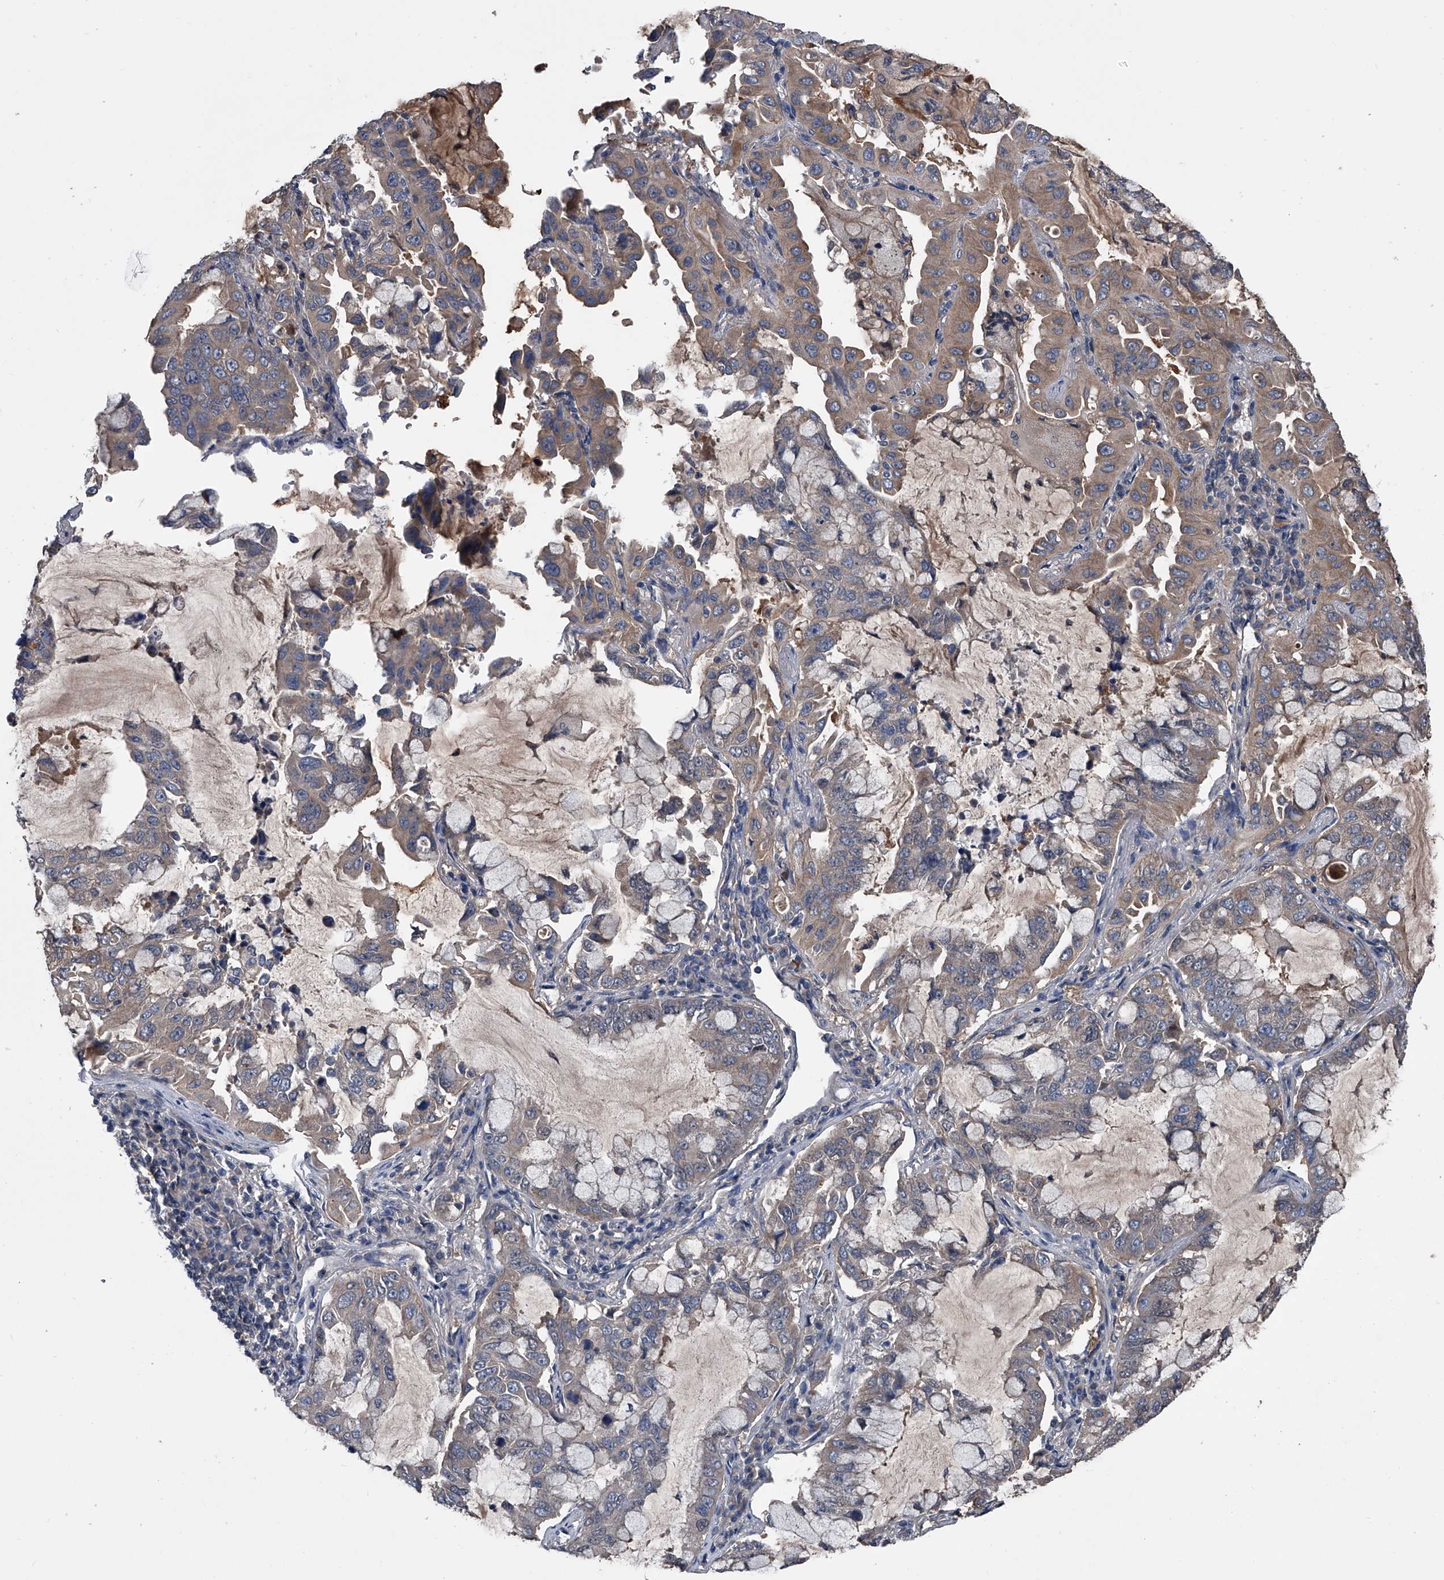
{"staining": {"intensity": "weak", "quantity": "25%-75%", "location": "cytoplasmic/membranous"}, "tissue": "lung cancer", "cell_type": "Tumor cells", "image_type": "cancer", "snomed": [{"axis": "morphology", "description": "Adenocarcinoma, NOS"}, {"axis": "topography", "description": "Lung"}], "caption": "Lung adenocarcinoma tissue displays weak cytoplasmic/membranous expression in about 25%-75% of tumor cells", "gene": "KIF13A", "patient": {"sex": "male", "age": 64}}